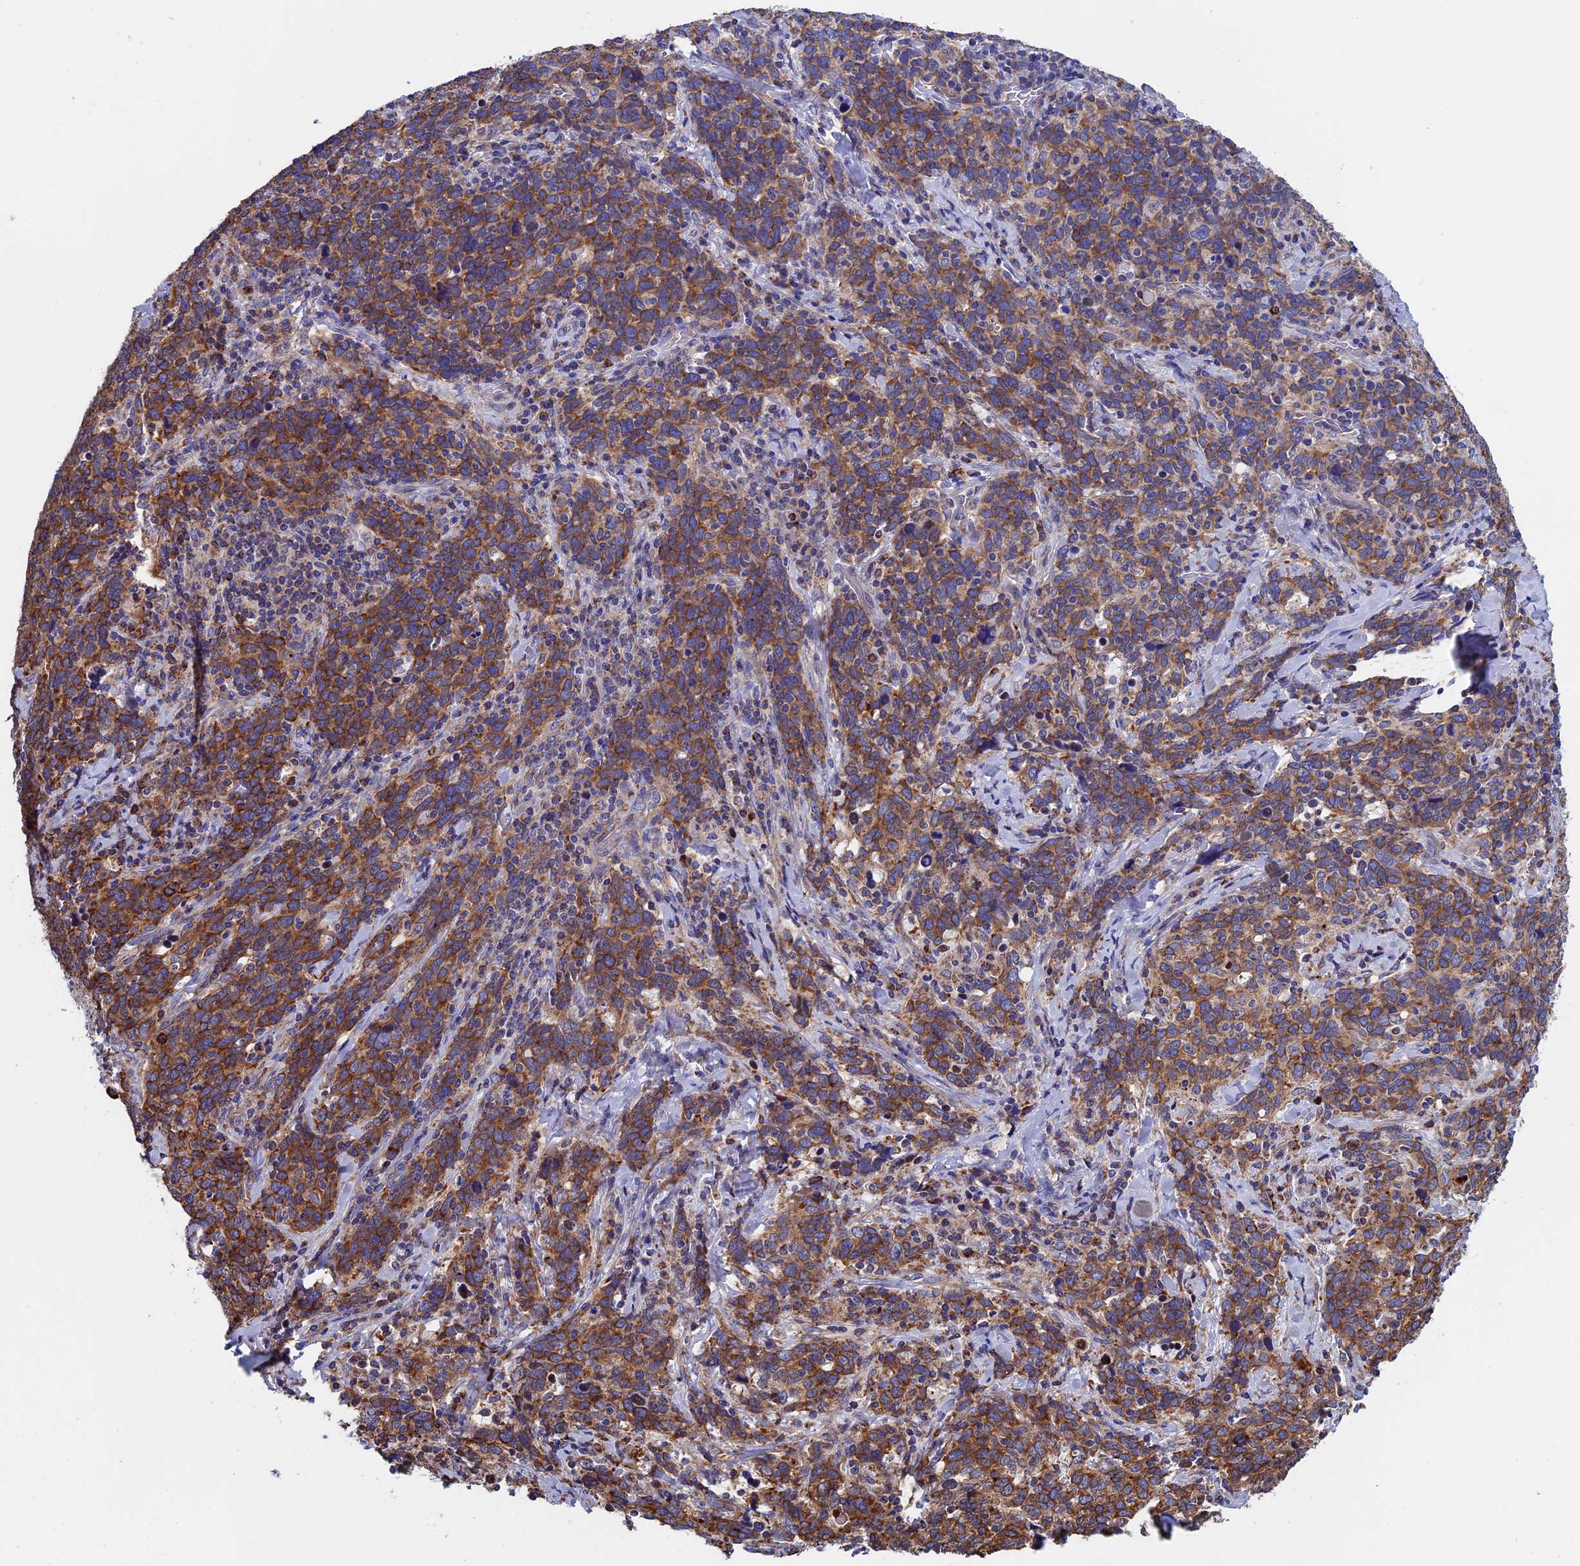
{"staining": {"intensity": "moderate", "quantity": ">75%", "location": "cytoplasmic/membranous"}, "tissue": "cervical cancer", "cell_type": "Tumor cells", "image_type": "cancer", "snomed": [{"axis": "morphology", "description": "Squamous cell carcinoma, NOS"}, {"axis": "topography", "description": "Cervix"}], "caption": "An immunohistochemistry (IHC) micrograph of tumor tissue is shown. Protein staining in brown labels moderate cytoplasmic/membranous positivity in cervical squamous cell carcinoma within tumor cells.", "gene": "SLC9A5", "patient": {"sex": "female", "age": 41}}